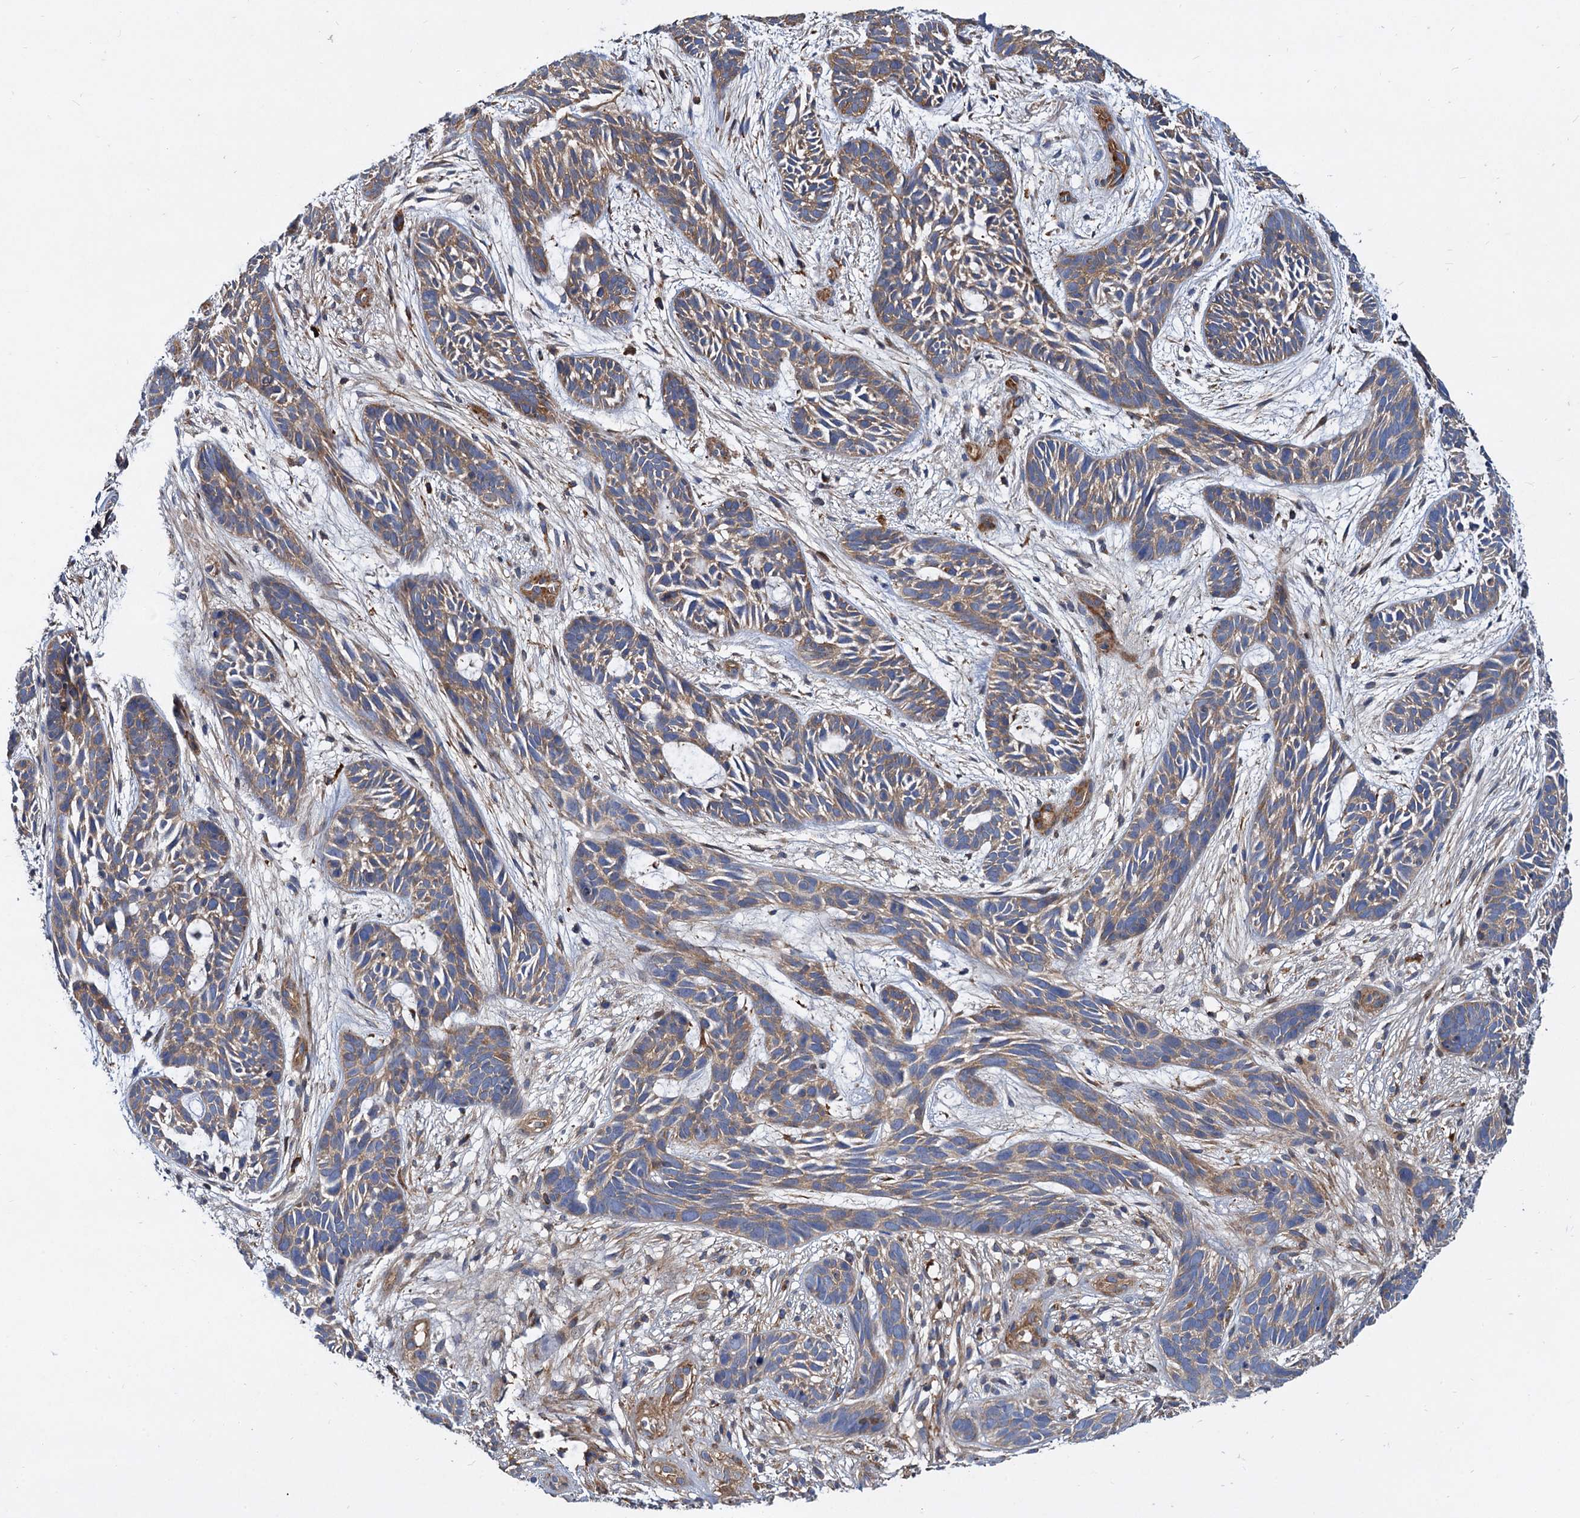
{"staining": {"intensity": "moderate", "quantity": ">75%", "location": "cytoplasmic/membranous"}, "tissue": "skin cancer", "cell_type": "Tumor cells", "image_type": "cancer", "snomed": [{"axis": "morphology", "description": "Basal cell carcinoma"}, {"axis": "topography", "description": "Skin"}], "caption": "The micrograph exhibits staining of skin cancer, revealing moderate cytoplasmic/membranous protein staining (brown color) within tumor cells. The protein is shown in brown color, while the nuclei are stained blue.", "gene": "ALKBH7", "patient": {"sex": "male", "age": 89}}